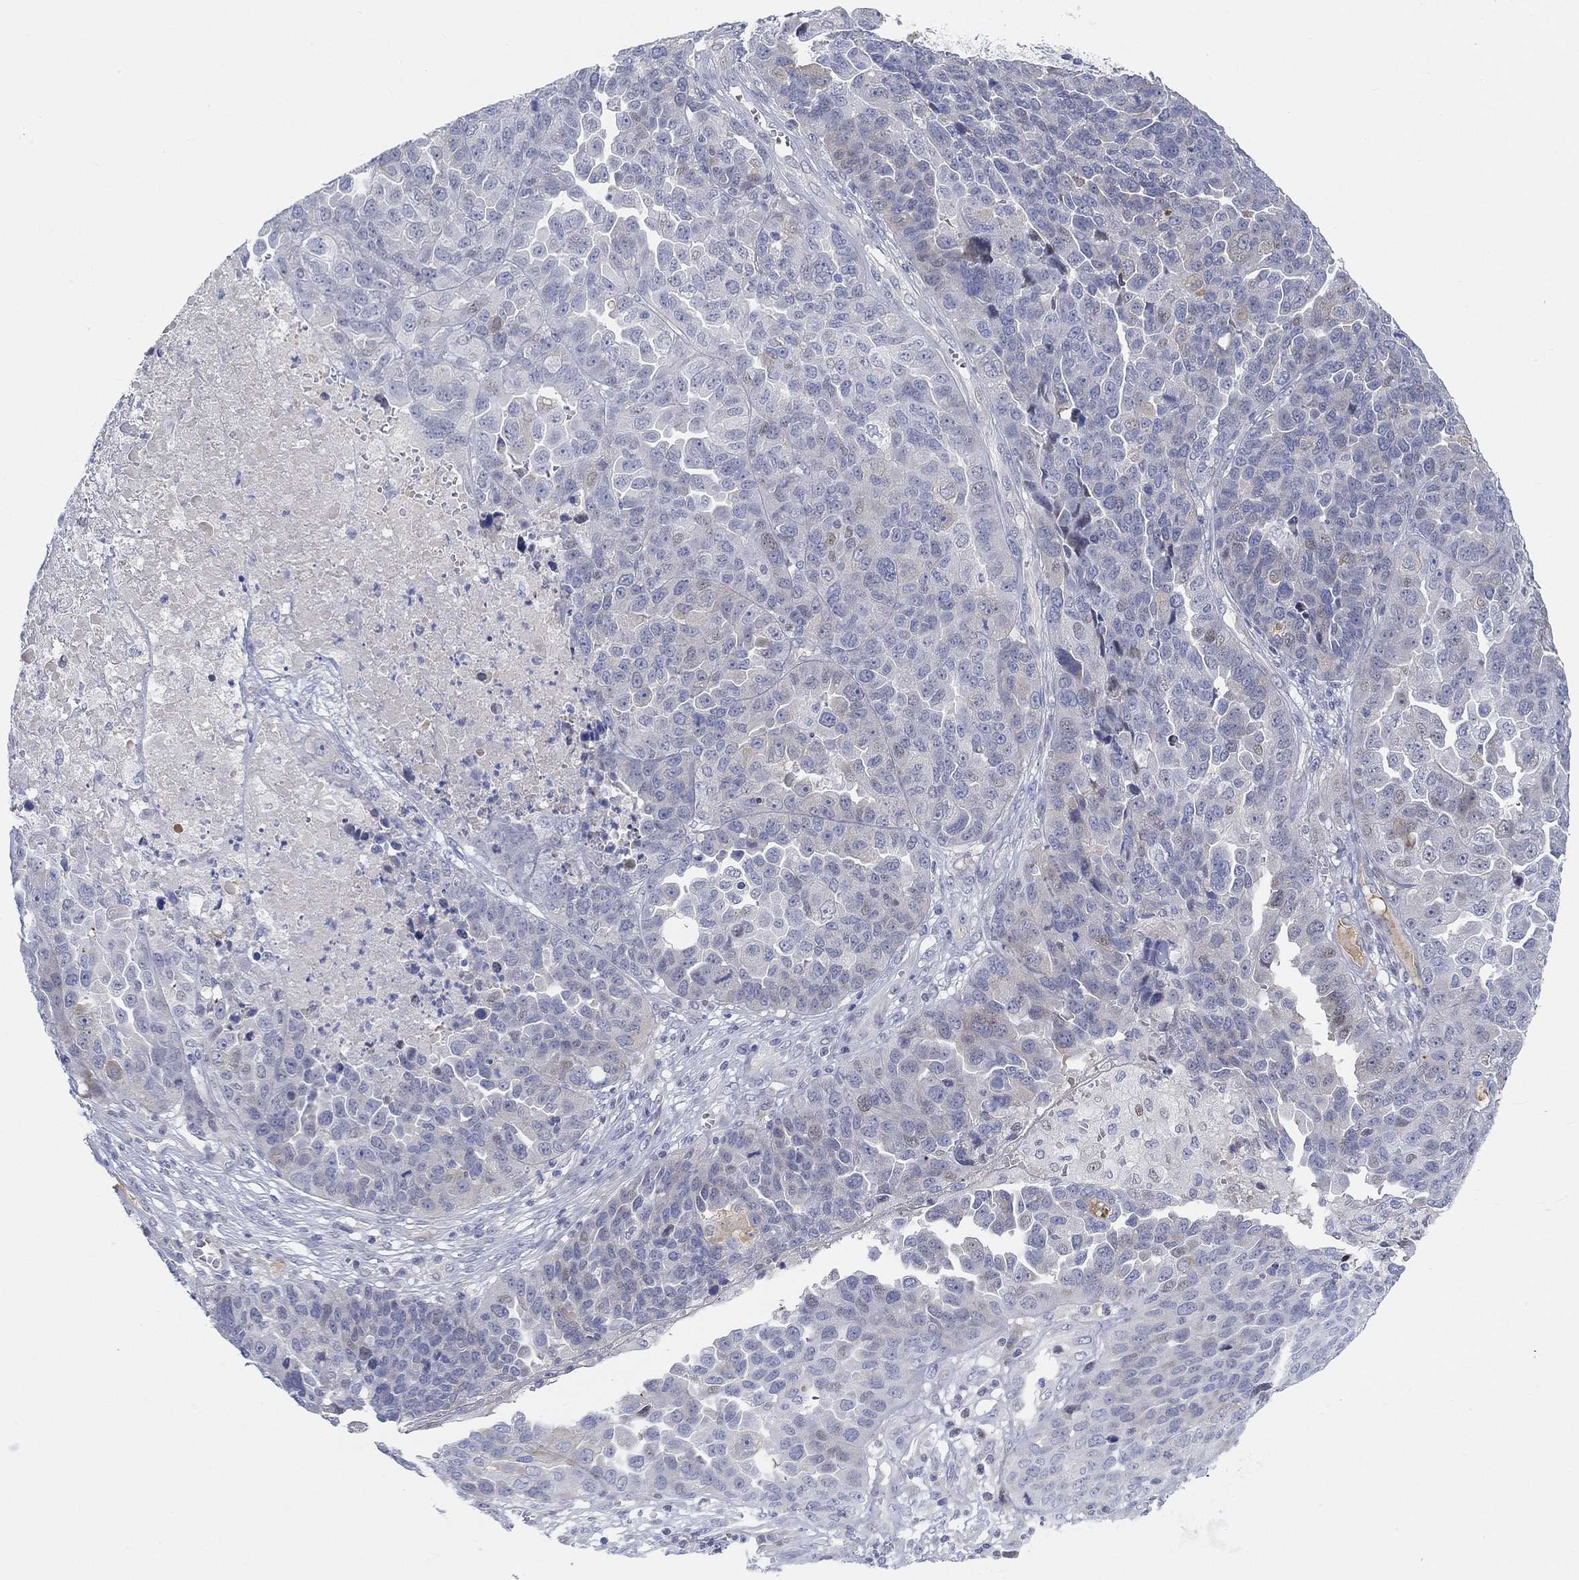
{"staining": {"intensity": "negative", "quantity": "none", "location": "none"}, "tissue": "ovarian cancer", "cell_type": "Tumor cells", "image_type": "cancer", "snomed": [{"axis": "morphology", "description": "Cystadenocarcinoma, serous, NOS"}, {"axis": "topography", "description": "Ovary"}], "caption": "High magnification brightfield microscopy of ovarian cancer stained with DAB (3,3'-diaminobenzidine) (brown) and counterstained with hematoxylin (blue): tumor cells show no significant staining. Brightfield microscopy of immunohistochemistry stained with DAB (brown) and hematoxylin (blue), captured at high magnification.", "gene": "SNTG2", "patient": {"sex": "female", "age": 87}}